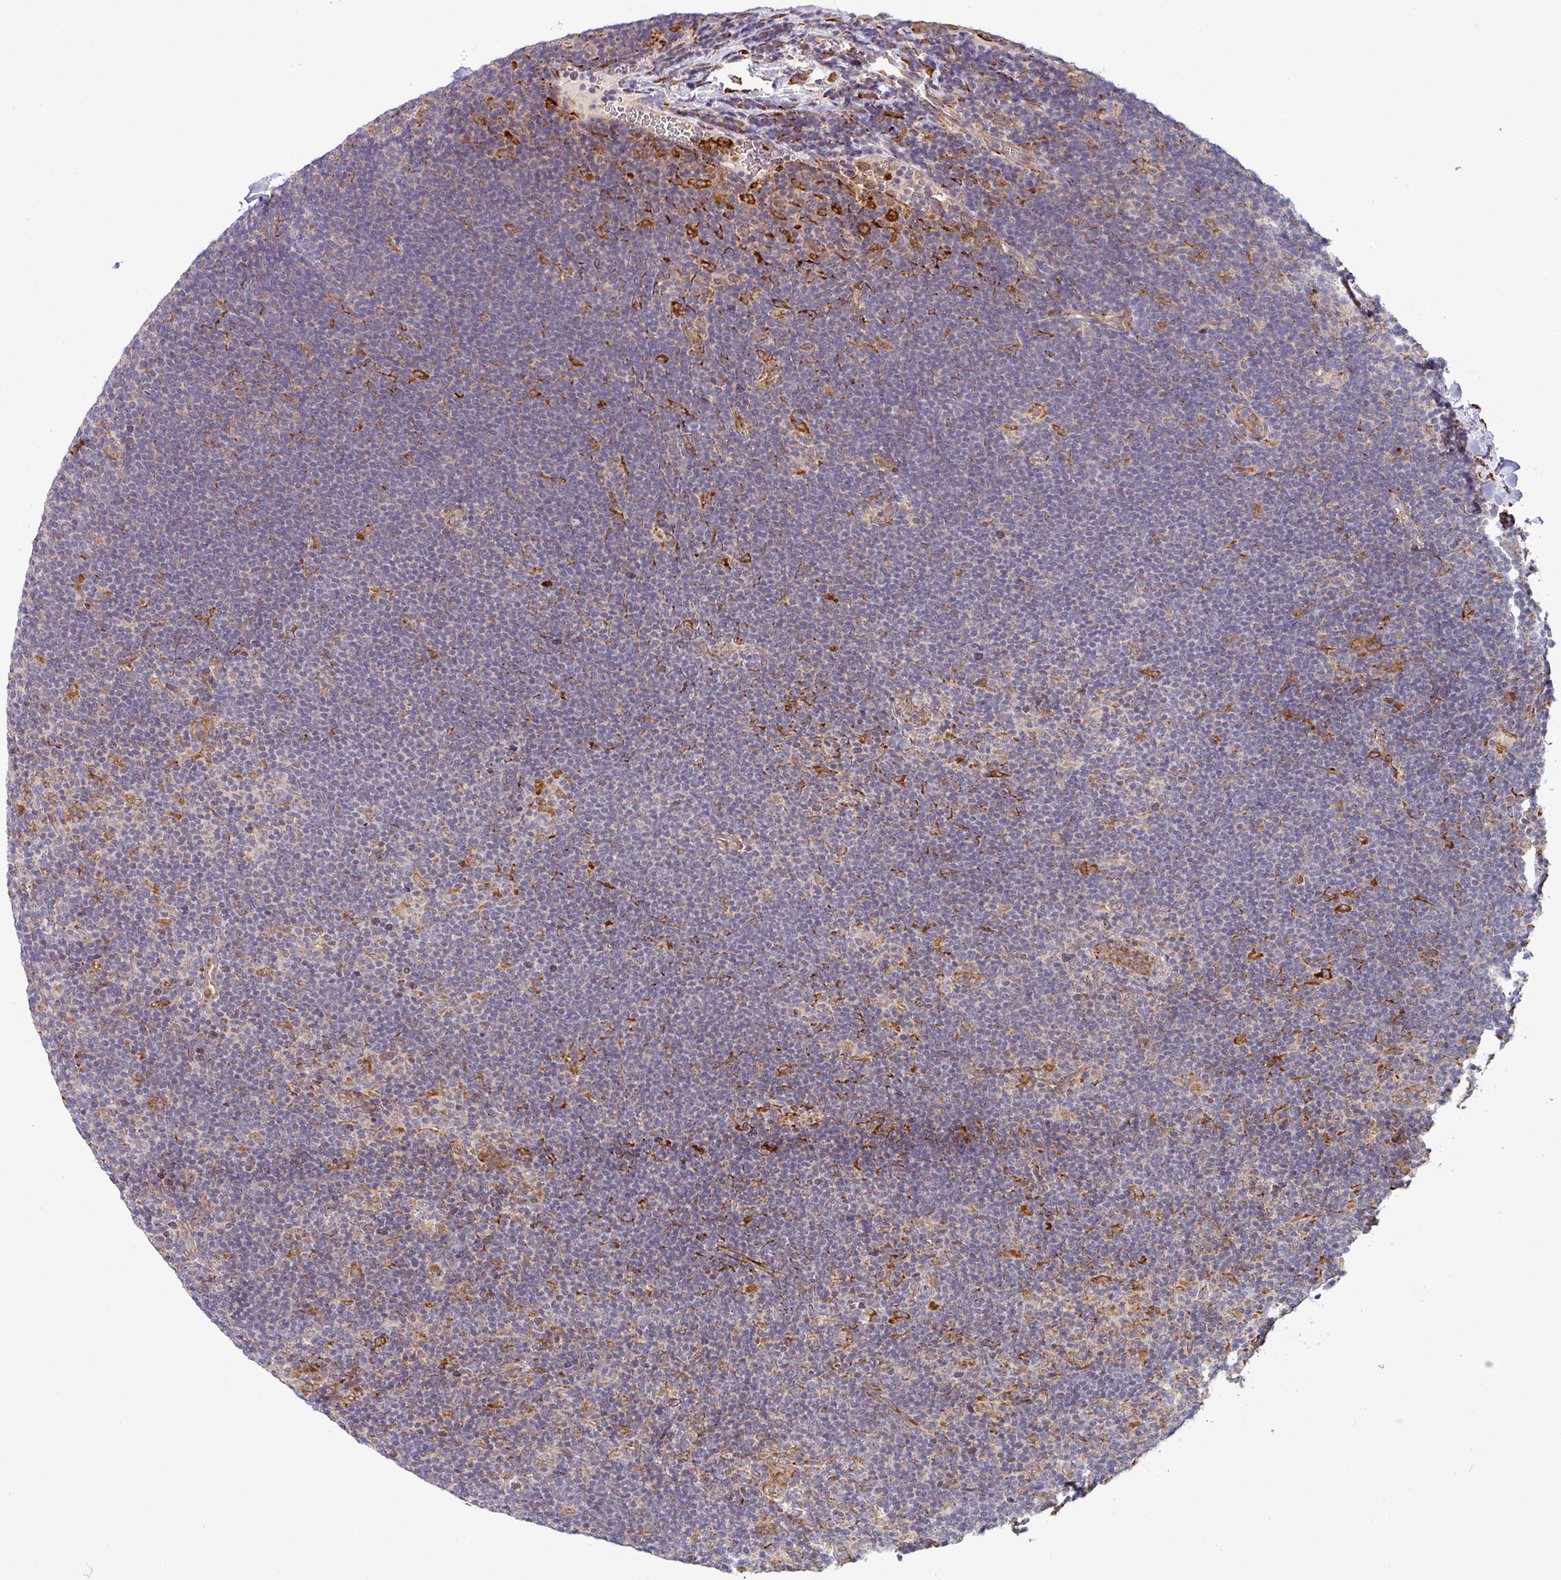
{"staining": {"intensity": "strong", "quantity": "25%-75%", "location": "cytoplasmic/membranous"}, "tissue": "lymphoma", "cell_type": "Tumor cells", "image_type": "cancer", "snomed": [{"axis": "morphology", "description": "Hodgkin's disease, NOS"}, {"axis": "topography", "description": "Lymph node"}], "caption": "High-power microscopy captured an IHC micrograph of Hodgkin's disease, revealing strong cytoplasmic/membranous expression in approximately 25%-75% of tumor cells. The staining was performed using DAB (3,3'-diaminobenzidine) to visualize the protein expression in brown, while the nuclei were stained in blue with hematoxylin (Magnification: 20x).", "gene": "ZNF268", "patient": {"sex": "female", "age": 57}}